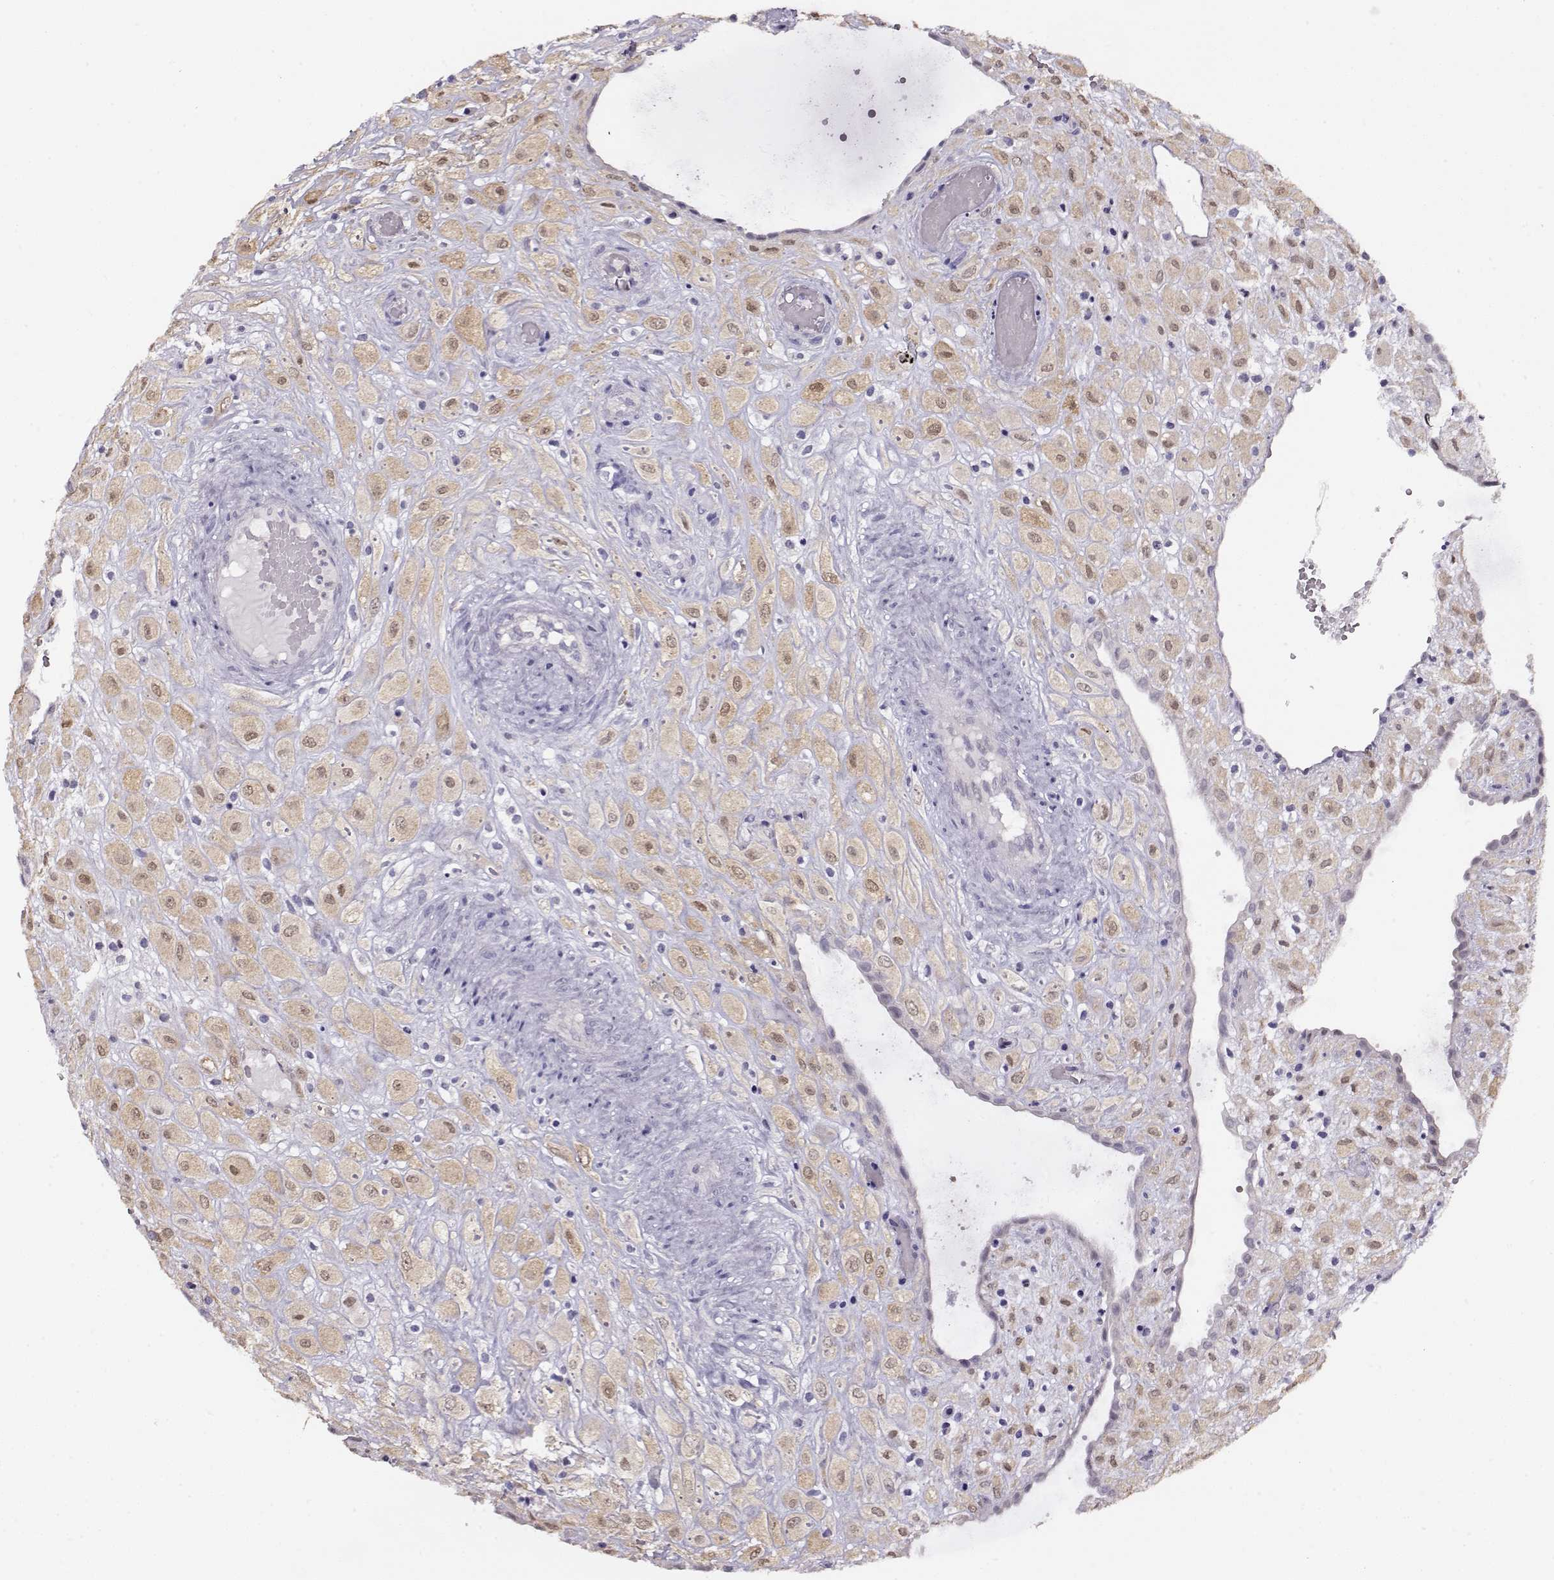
{"staining": {"intensity": "weak", "quantity": ">75%", "location": "cytoplasmic/membranous,nuclear"}, "tissue": "placenta", "cell_type": "Decidual cells", "image_type": "normal", "snomed": [{"axis": "morphology", "description": "Normal tissue, NOS"}, {"axis": "topography", "description": "Placenta"}], "caption": "IHC of benign human placenta shows low levels of weak cytoplasmic/membranous,nuclear staining in about >75% of decidual cells. The protein is shown in brown color, while the nuclei are stained blue.", "gene": "CCR8", "patient": {"sex": "female", "age": 24}}